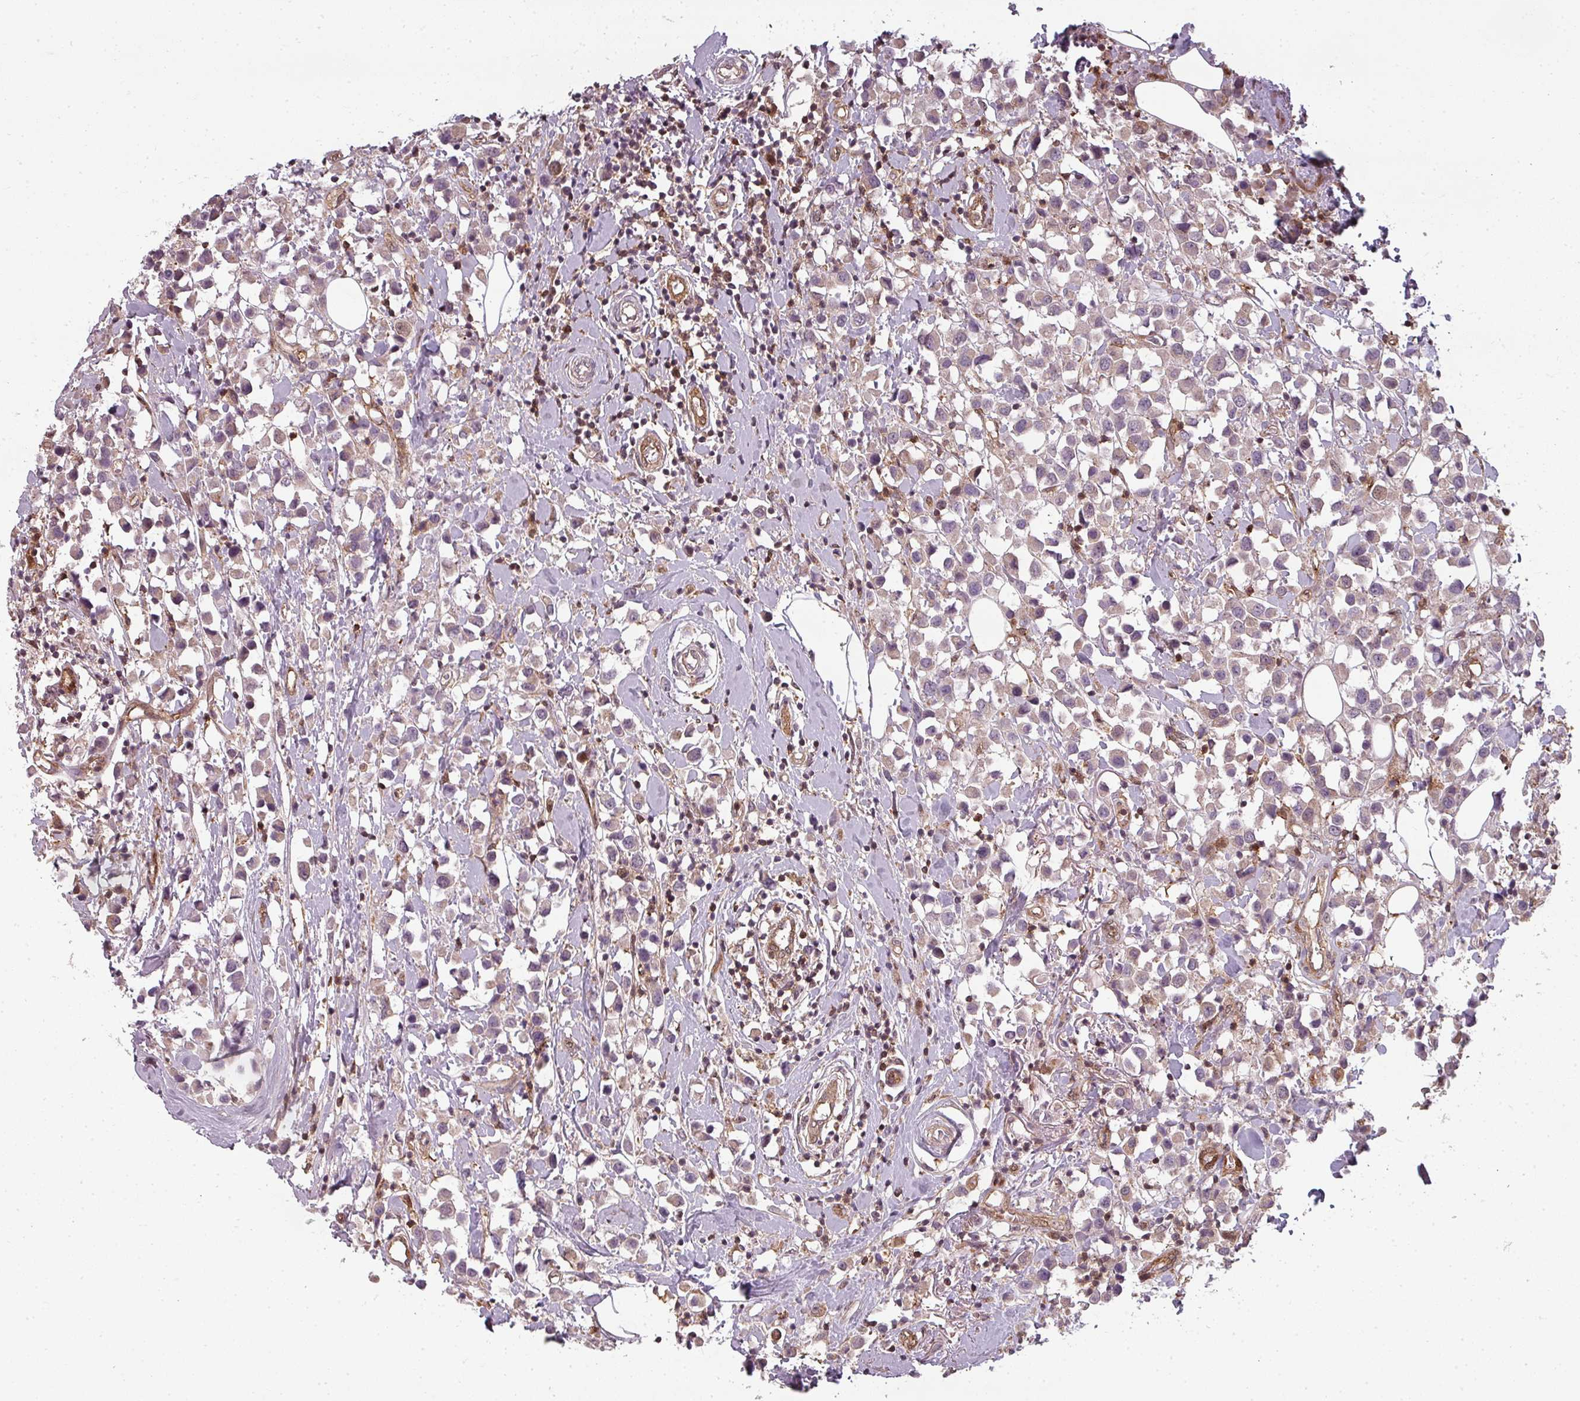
{"staining": {"intensity": "moderate", "quantity": "<25%", "location": "cytoplasmic/membranous"}, "tissue": "breast cancer", "cell_type": "Tumor cells", "image_type": "cancer", "snomed": [{"axis": "morphology", "description": "Duct carcinoma"}, {"axis": "topography", "description": "Breast"}], "caption": "IHC image of breast cancer (infiltrating ductal carcinoma) stained for a protein (brown), which reveals low levels of moderate cytoplasmic/membranous staining in approximately <25% of tumor cells.", "gene": "CLIC1", "patient": {"sex": "female", "age": 61}}